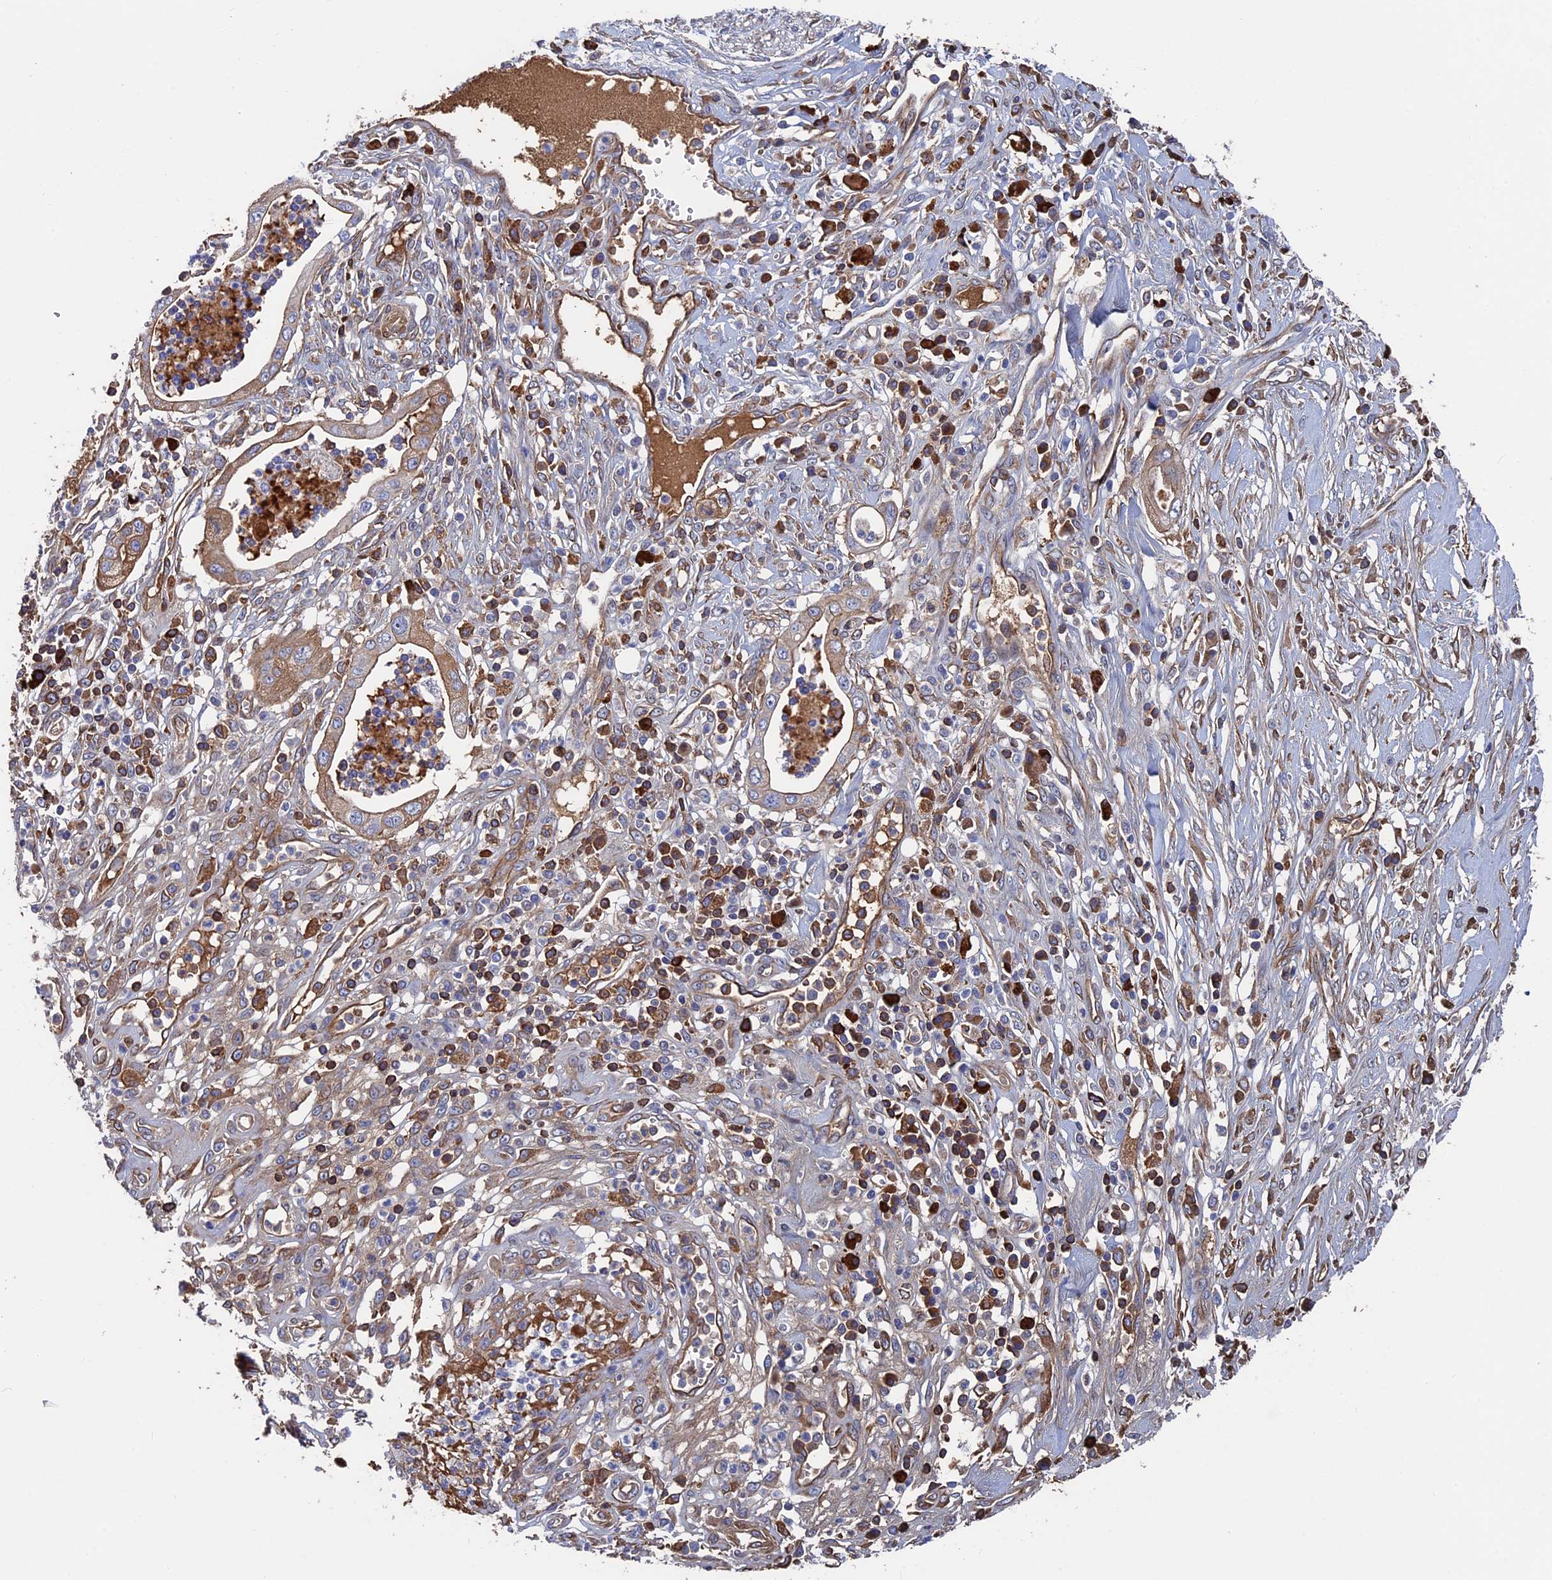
{"staining": {"intensity": "weak", "quantity": ">75%", "location": "cytoplasmic/membranous"}, "tissue": "pancreatic cancer", "cell_type": "Tumor cells", "image_type": "cancer", "snomed": [{"axis": "morphology", "description": "Adenocarcinoma, NOS"}, {"axis": "topography", "description": "Pancreas"}], "caption": "Immunohistochemical staining of adenocarcinoma (pancreatic) exhibits low levels of weak cytoplasmic/membranous protein positivity in about >75% of tumor cells.", "gene": "RPUSD1", "patient": {"sex": "male", "age": 68}}